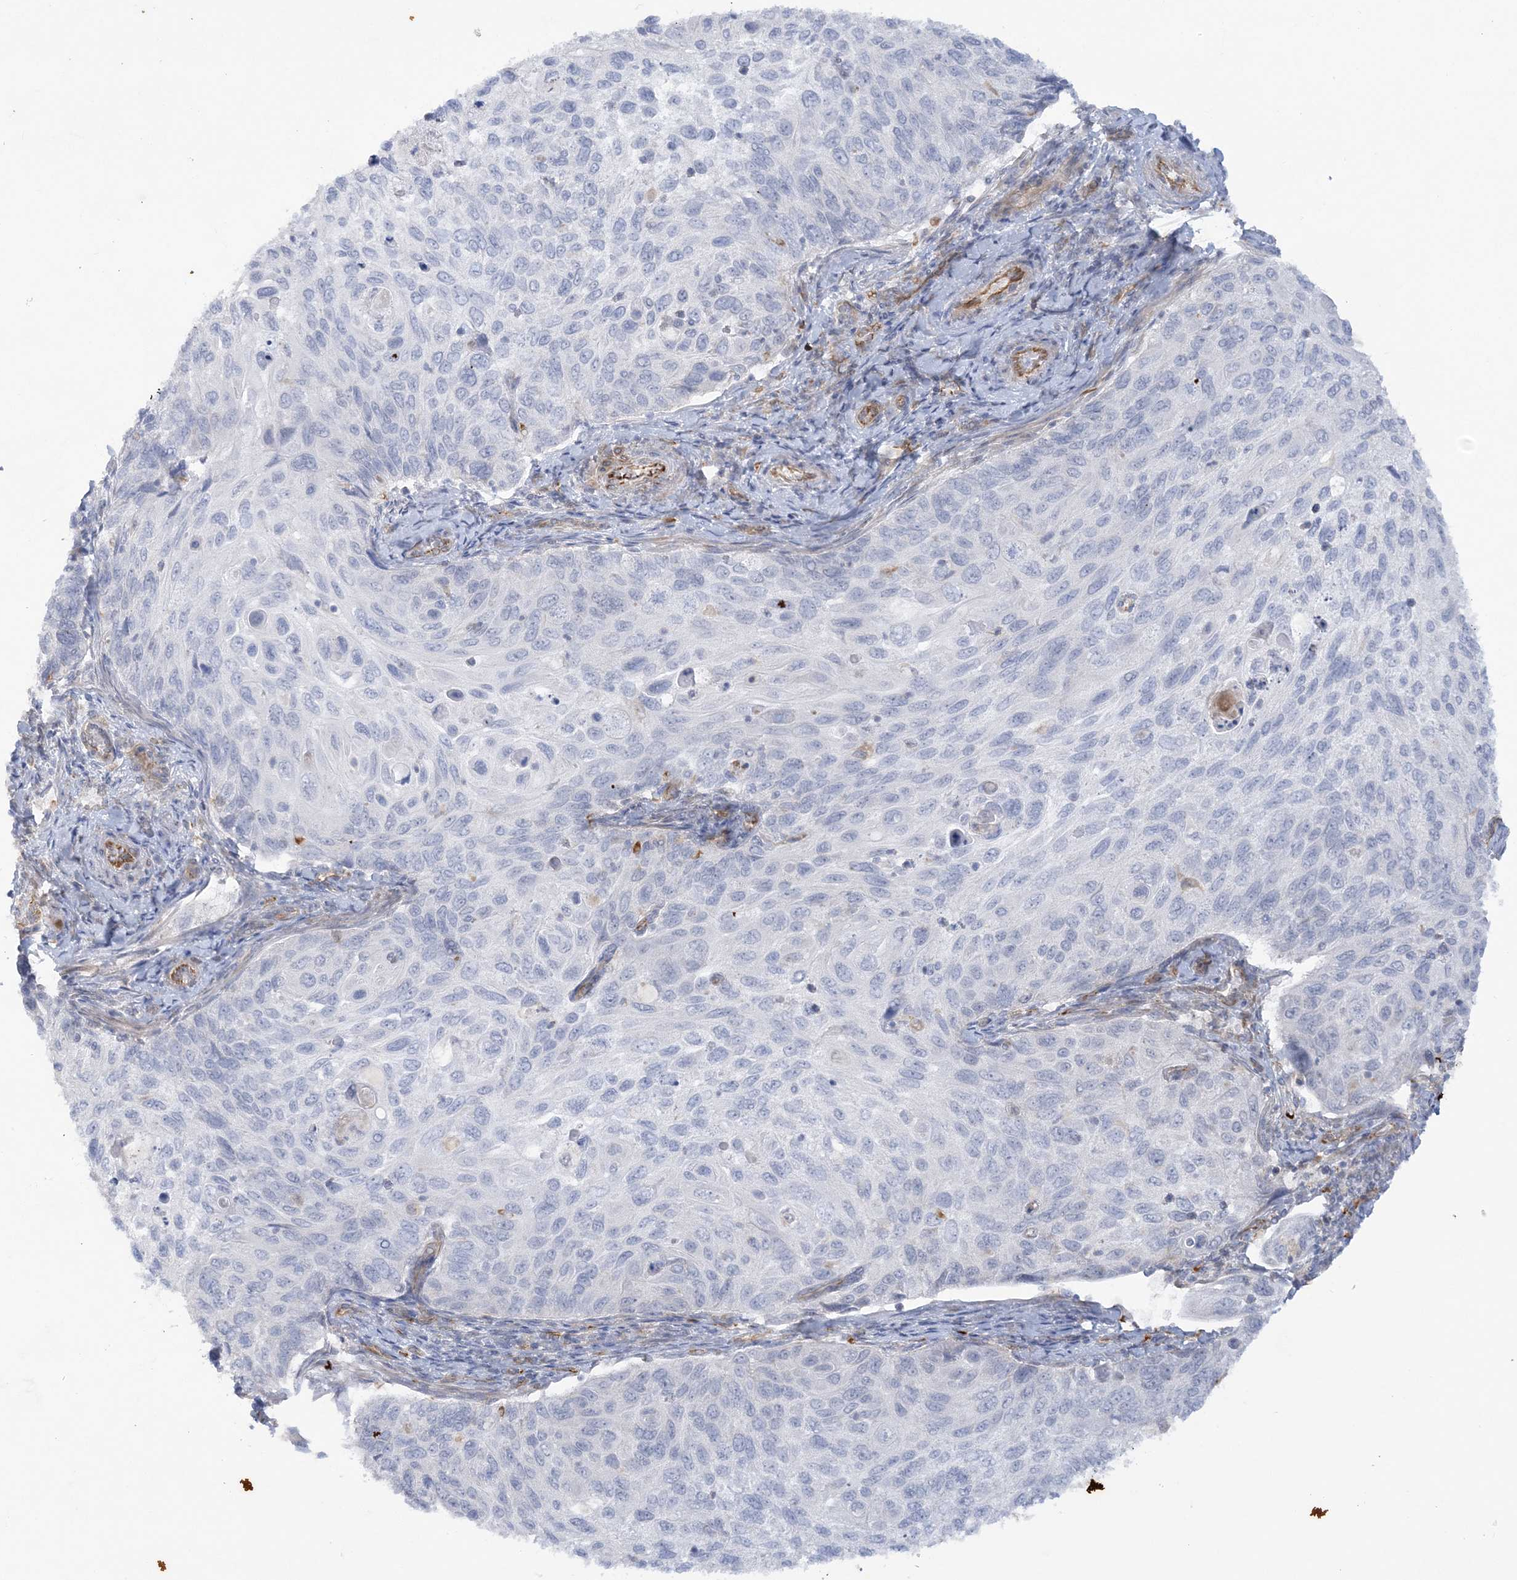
{"staining": {"intensity": "negative", "quantity": "none", "location": "none"}, "tissue": "cervical cancer", "cell_type": "Tumor cells", "image_type": "cancer", "snomed": [{"axis": "morphology", "description": "Squamous cell carcinoma, NOS"}, {"axis": "topography", "description": "Cervix"}], "caption": "Micrograph shows no protein expression in tumor cells of cervical cancer (squamous cell carcinoma) tissue.", "gene": "SCLT1", "patient": {"sex": "female", "age": 70}}